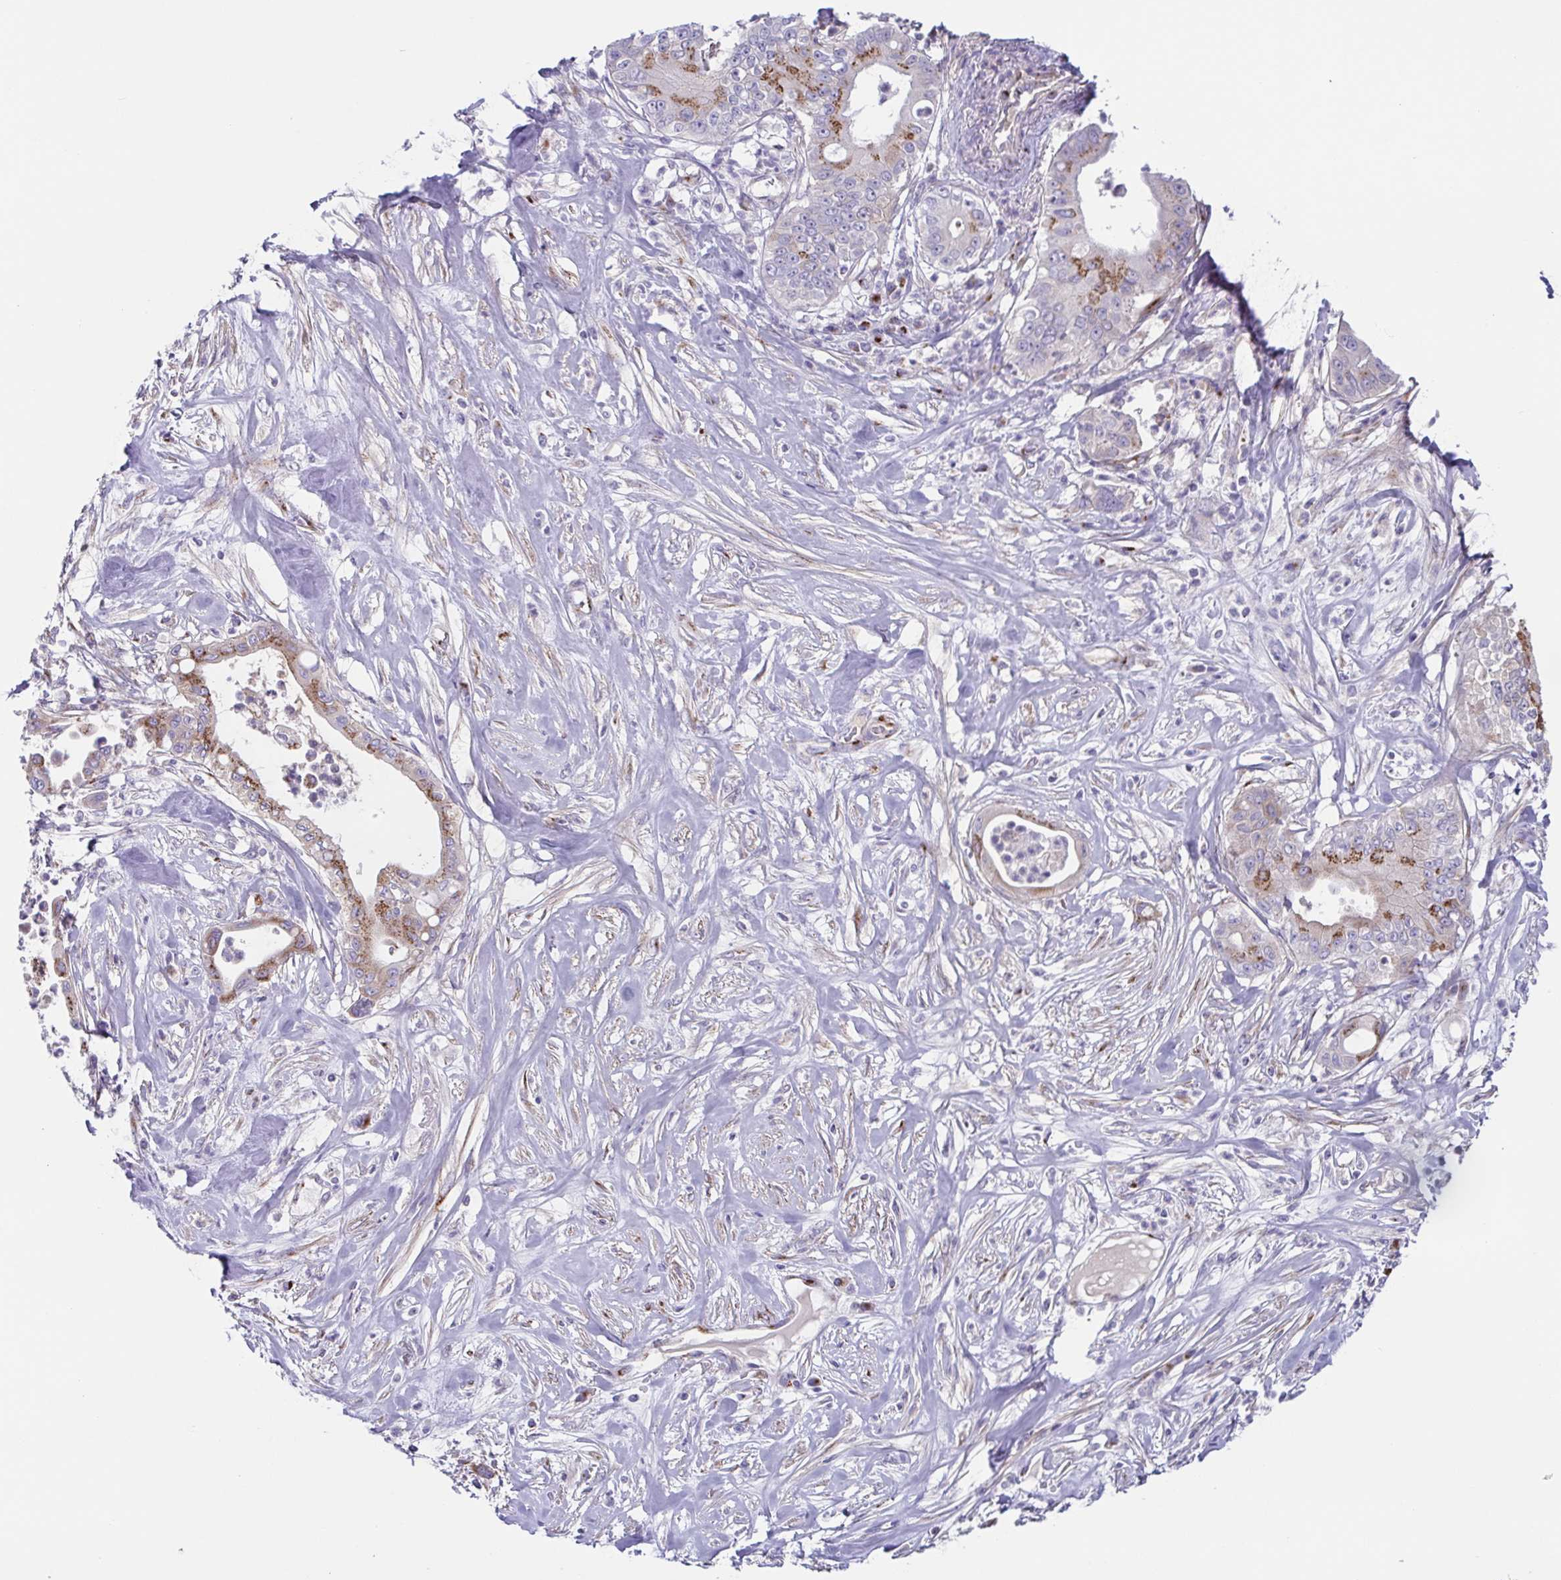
{"staining": {"intensity": "moderate", "quantity": "25%-75%", "location": "cytoplasmic/membranous"}, "tissue": "pancreatic cancer", "cell_type": "Tumor cells", "image_type": "cancer", "snomed": [{"axis": "morphology", "description": "Adenocarcinoma, NOS"}, {"axis": "topography", "description": "Pancreas"}], "caption": "Immunohistochemistry photomicrograph of neoplastic tissue: pancreatic cancer stained using IHC displays medium levels of moderate protein expression localized specifically in the cytoplasmic/membranous of tumor cells, appearing as a cytoplasmic/membranous brown color.", "gene": "COL17A1", "patient": {"sex": "male", "age": 71}}